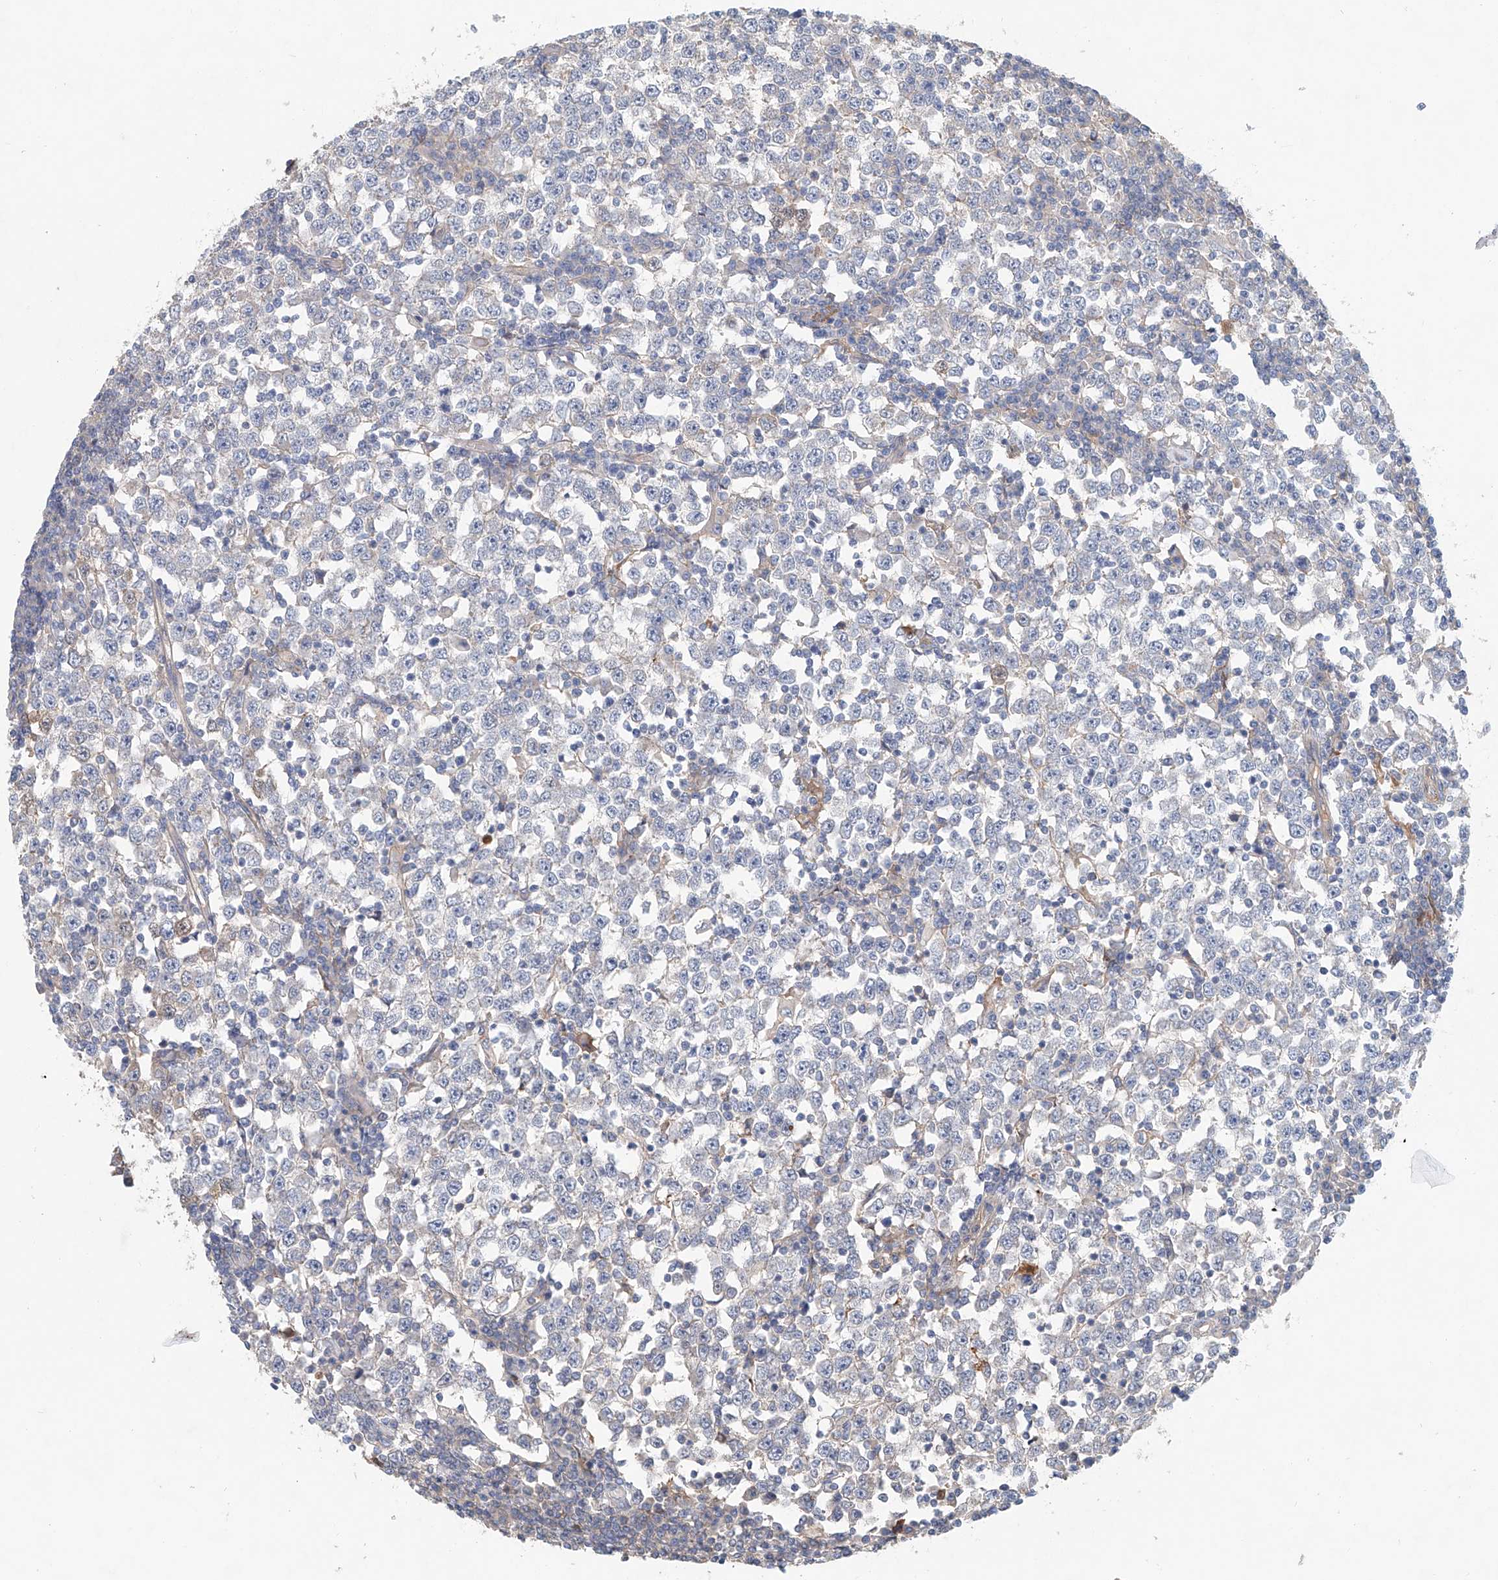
{"staining": {"intensity": "negative", "quantity": "none", "location": "none"}, "tissue": "testis cancer", "cell_type": "Tumor cells", "image_type": "cancer", "snomed": [{"axis": "morphology", "description": "Seminoma, NOS"}, {"axis": "topography", "description": "Testis"}], "caption": "Testis seminoma was stained to show a protein in brown. There is no significant staining in tumor cells.", "gene": "FRYL", "patient": {"sex": "male", "age": 65}}